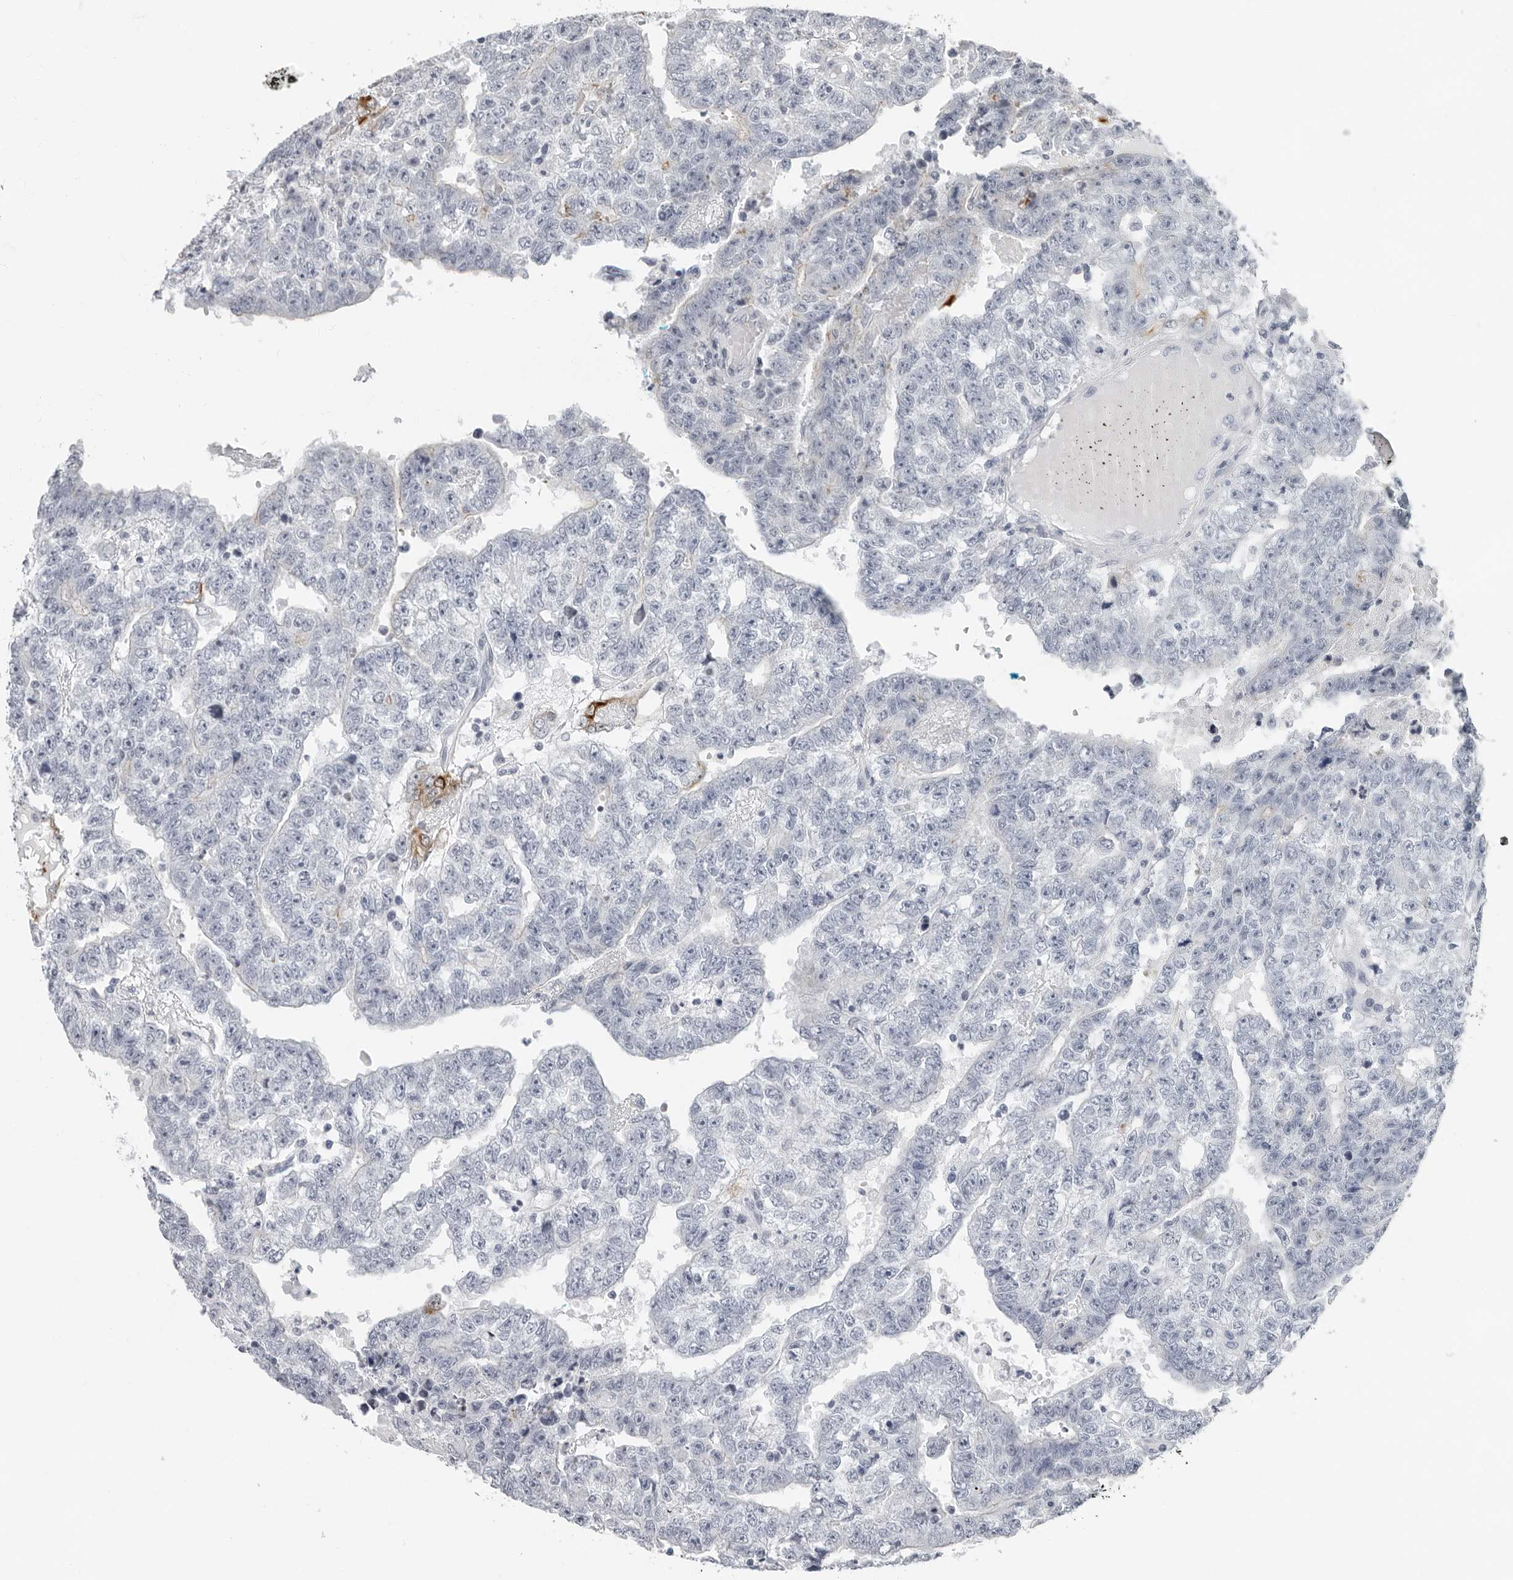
{"staining": {"intensity": "negative", "quantity": "none", "location": "none"}, "tissue": "testis cancer", "cell_type": "Tumor cells", "image_type": "cancer", "snomed": [{"axis": "morphology", "description": "Carcinoma, Embryonal, NOS"}, {"axis": "topography", "description": "Testis"}], "caption": "Immunohistochemical staining of testis cancer (embryonal carcinoma) shows no significant expression in tumor cells. (Immunohistochemistry (ihc), brightfield microscopy, high magnification).", "gene": "CCDC28B", "patient": {"sex": "male", "age": 25}}